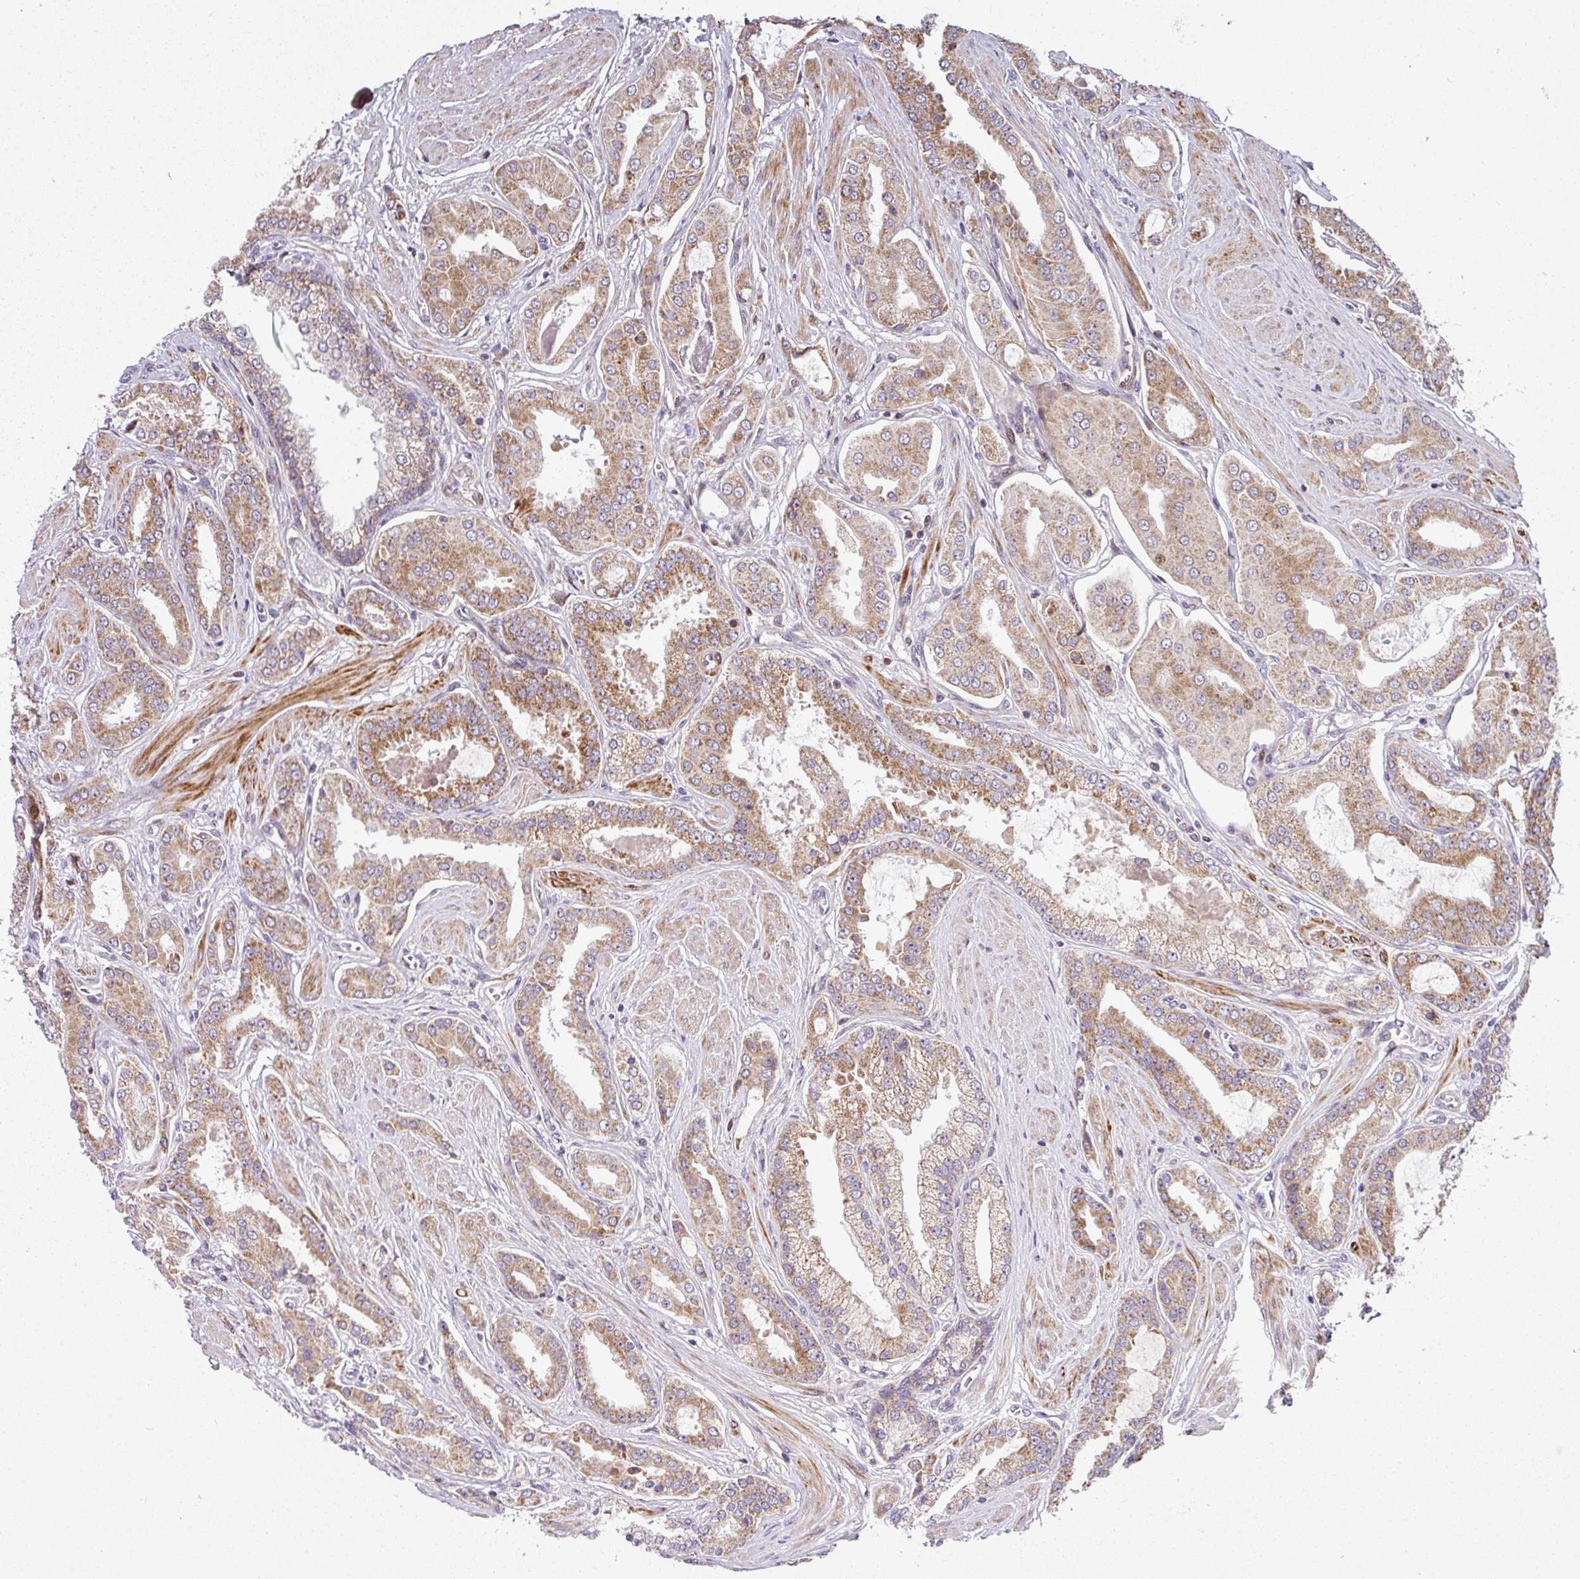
{"staining": {"intensity": "moderate", "quantity": ">75%", "location": "cytoplasmic/membranous"}, "tissue": "prostate cancer", "cell_type": "Tumor cells", "image_type": "cancer", "snomed": [{"axis": "morphology", "description": "Adenocarcinoma, Low grade"}, {"axis": "topography", "description": "Prostate"}], "caption": "The image exhibits staining of prostate low-grade adenocarcinoma, revealing moderate cytoplasmic/membranous protein staining (brown color) within tumor cells.", "gene": "SARS2", "patient": {"sex": "male", "age": 42}}